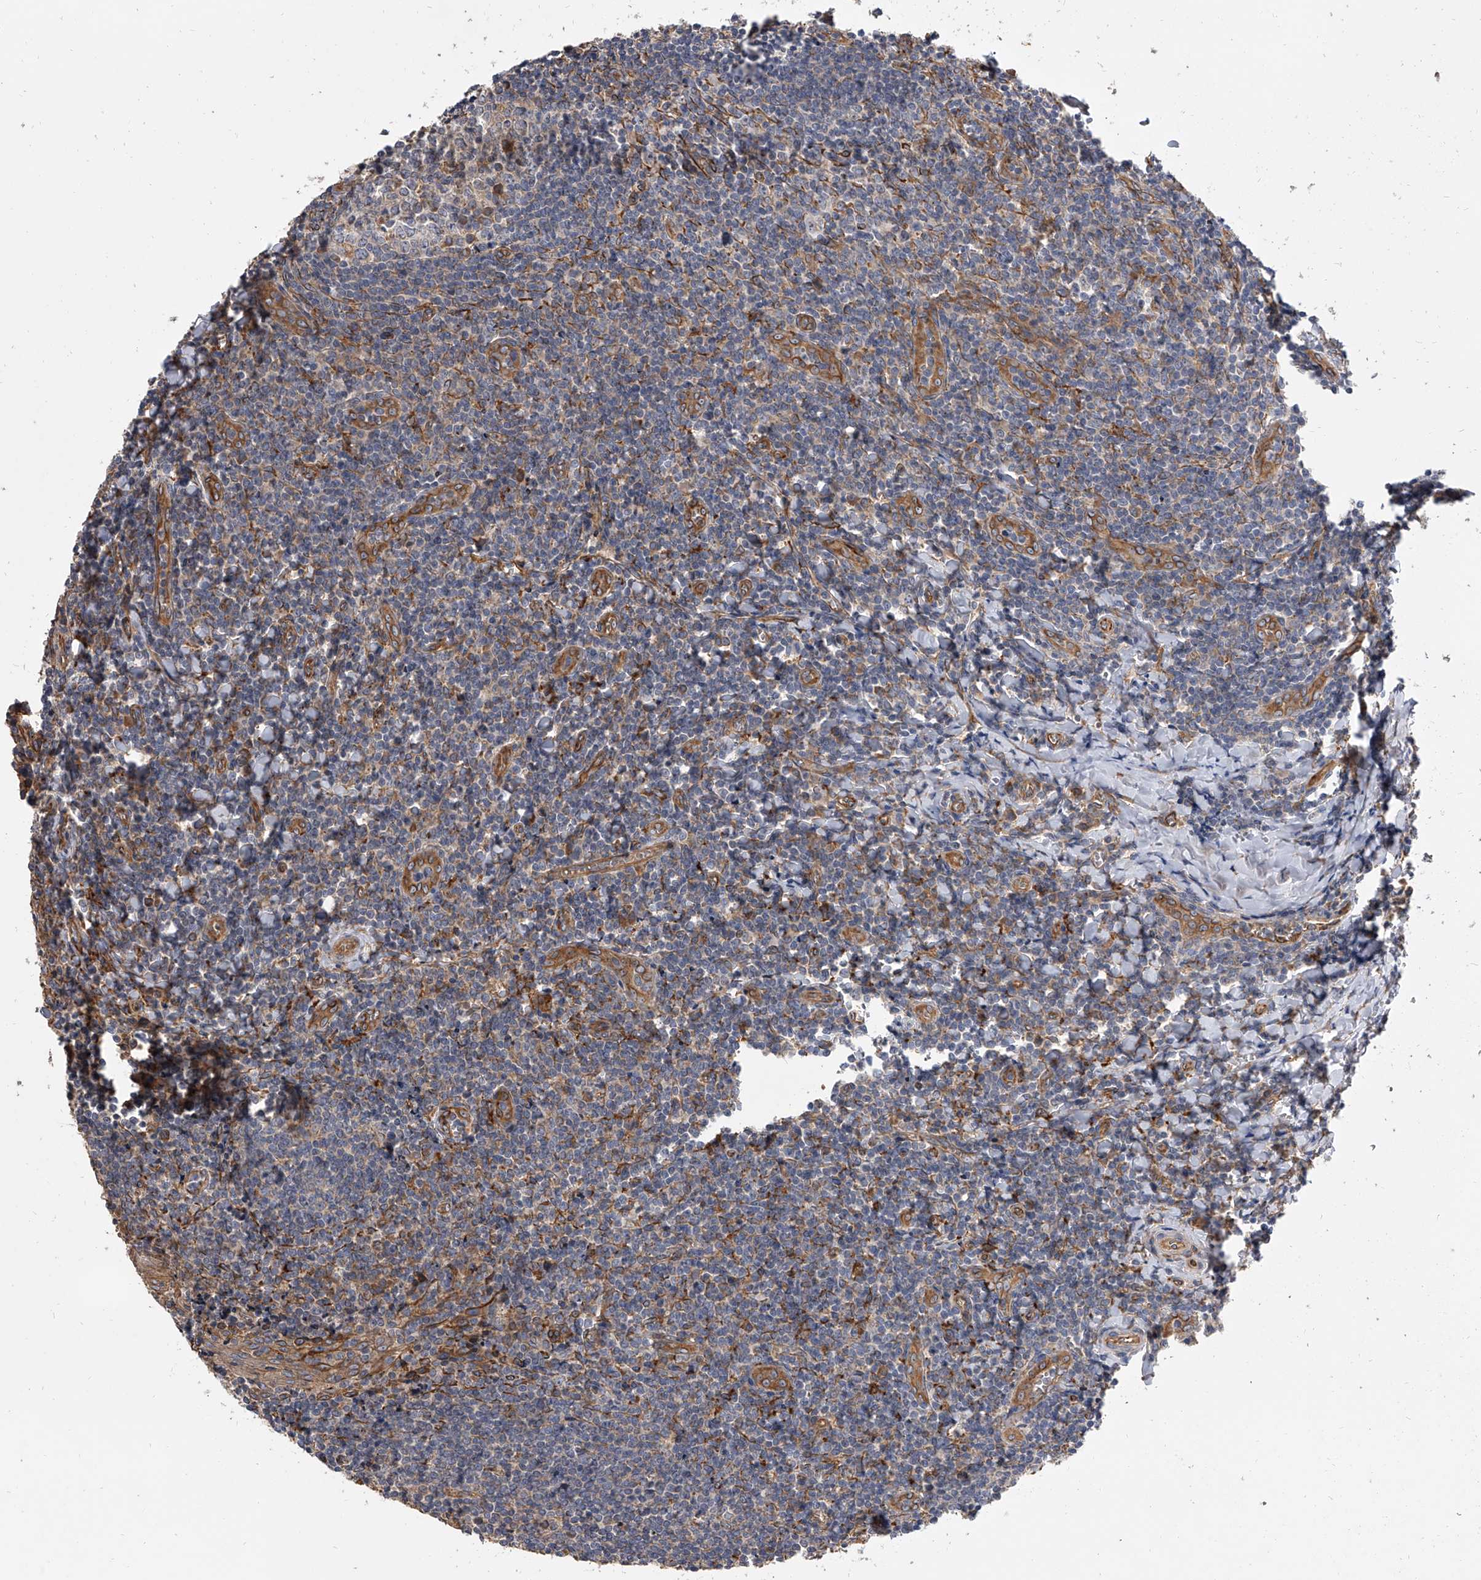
{"staining": {"intensity": "negative", "quantity": "none", "location": "none"}, "tissue": "tonsil", "cell_type": "Germinal center cells", "image_type": "normal", "snomed": [{"axis": "morphology", "description": "Normal tissue, NOS"}, {"axis": "topography", "description": "Tonsil"}], "caption": "Tonsil was stained to show a protein in brown. There is no significant expression in germinal center cells. (Stains: DAB (3,3'-diaminobenzidine) immunohistochemistry (IHC) with hematoxylin counter stain, Microscopy: brightfield microscopy at high magnification).", "gene": "EXOC4", "patient": {"sex": "male", "age": 27}}